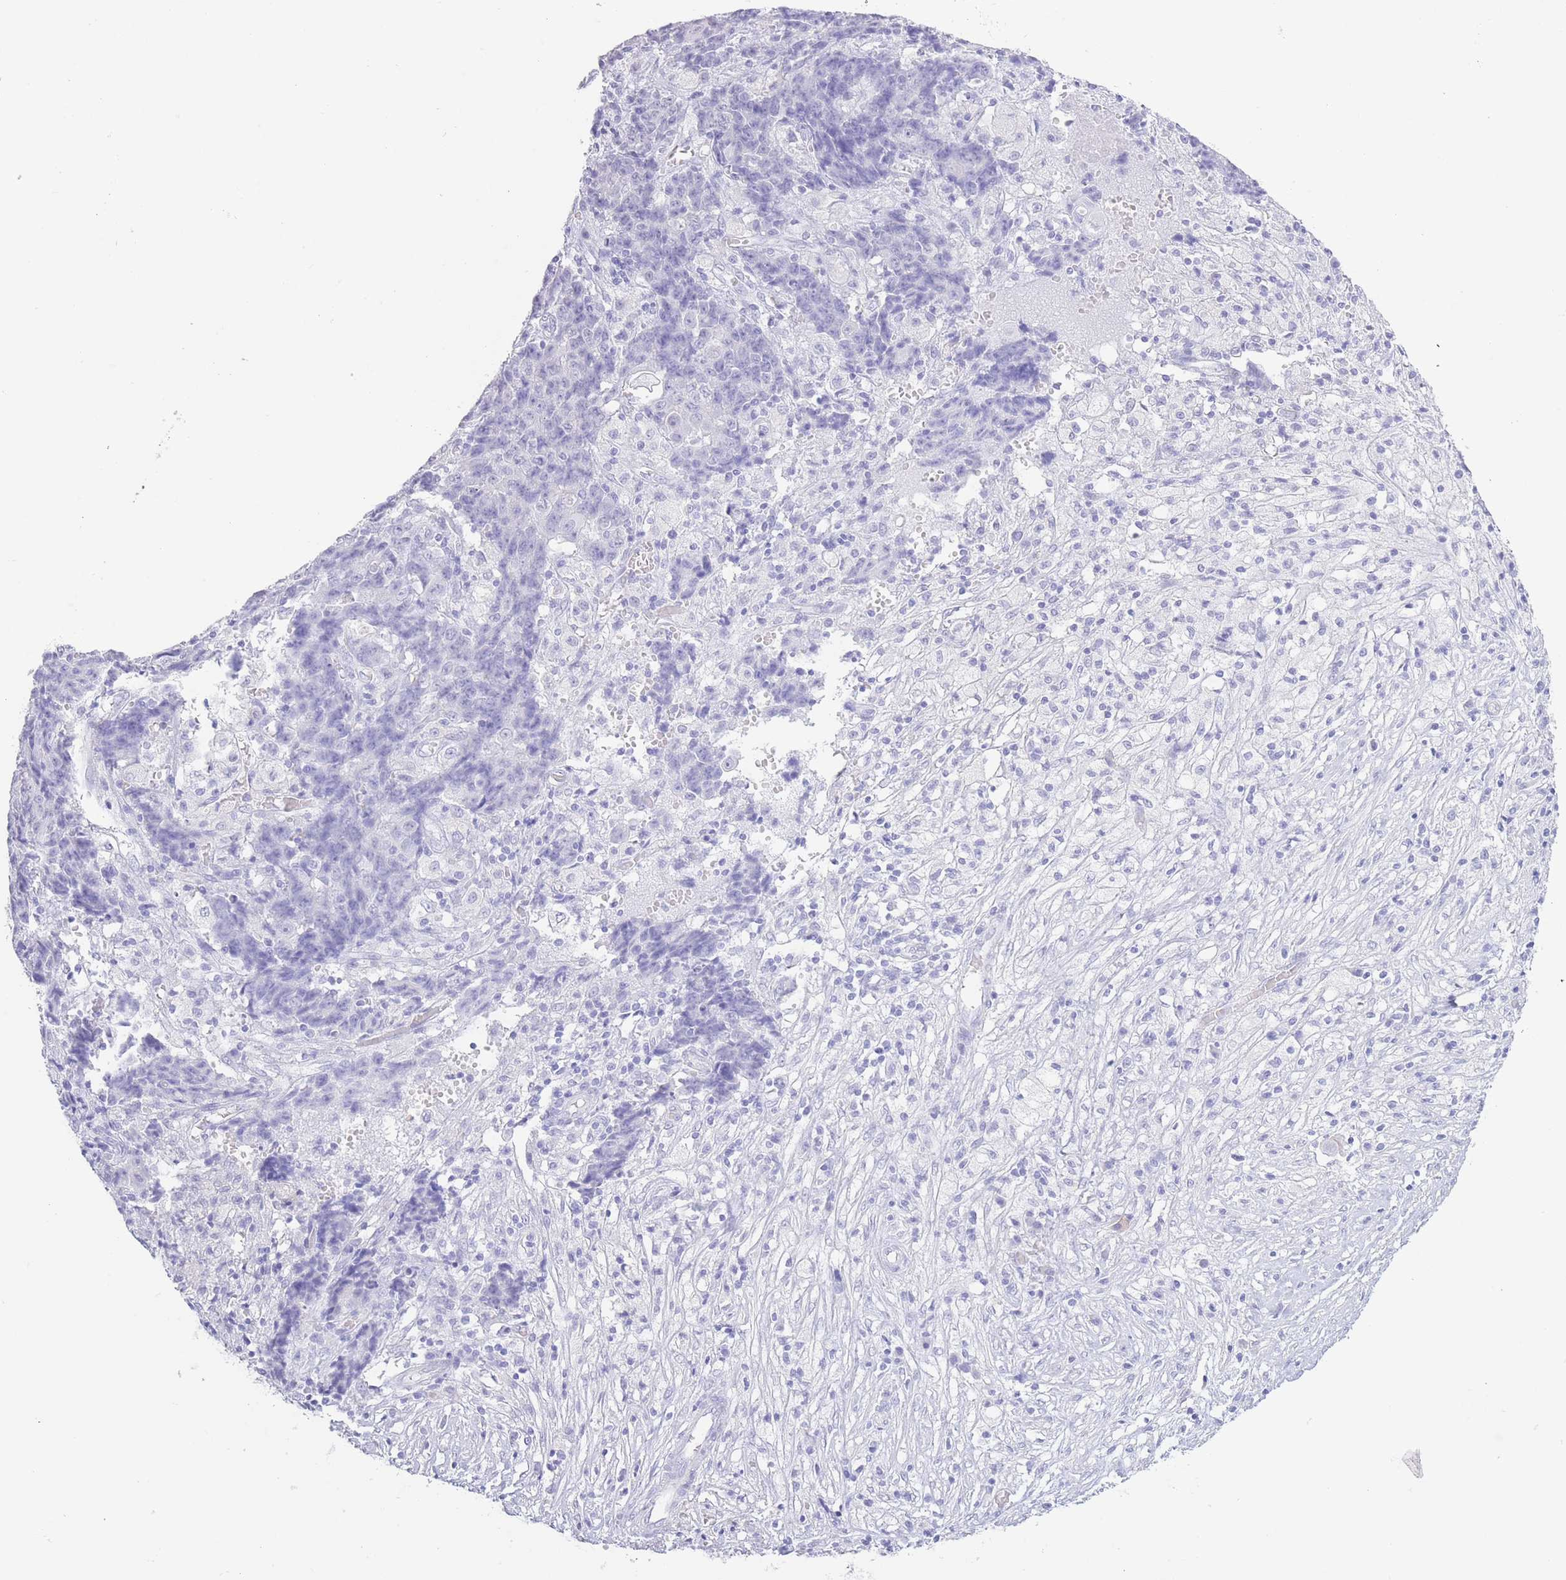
{"staining": {"intensity": "negative", "quantity": "none", "location": "none"}, "tissue": "ovarian cancer", "cell_type": "Tumor cells", "image_type": "cancer", "snomed": [{"axis": "morphology", "description": "Carcinoma, endometroid"}, {"axis": "topography", "description": "Ovary"}], "caption": "Tumor cells are negative for brown protein staining in endometroid carcinoma (ovarian).", "gene": "PKLR", "patient": {"sex": "female", "age": 42}}